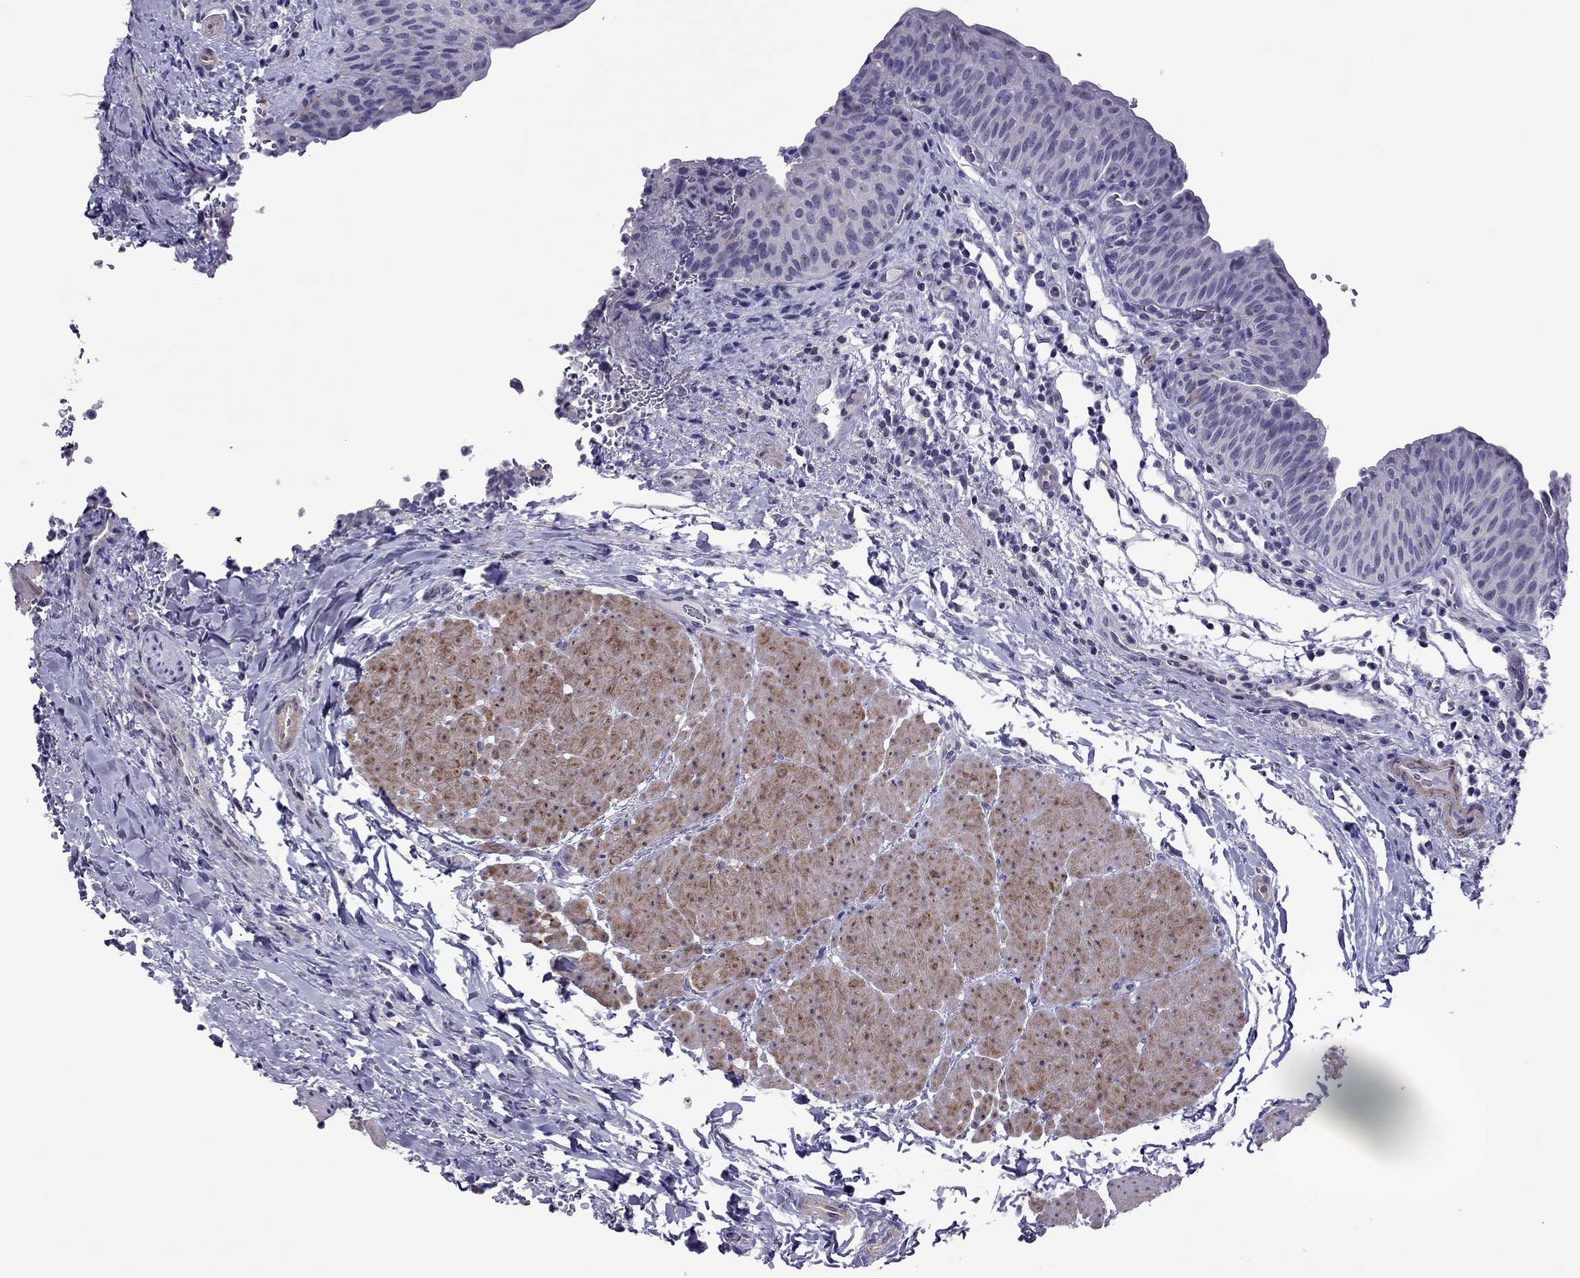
{"staining": {"intensity": "negative", "quantity": "none", "location": "none"}, "tissue": "urinary bladder", "cell_type": "Urothelial cells", "image_type": "normal", "snomed": [{"axis": "morphology", "description": "Normal tissue, NOS"}, {"axis": "topography", "description": "Urinary bladder"}], "caption": "DAB (3,3'-diaminobenzidine) immunohistochemical staining of normal human urinary bladder reveals no significant expression in urothelial cells.", "gene": "SLC16A8", "patient": {"sex": "male", "age": 66}}